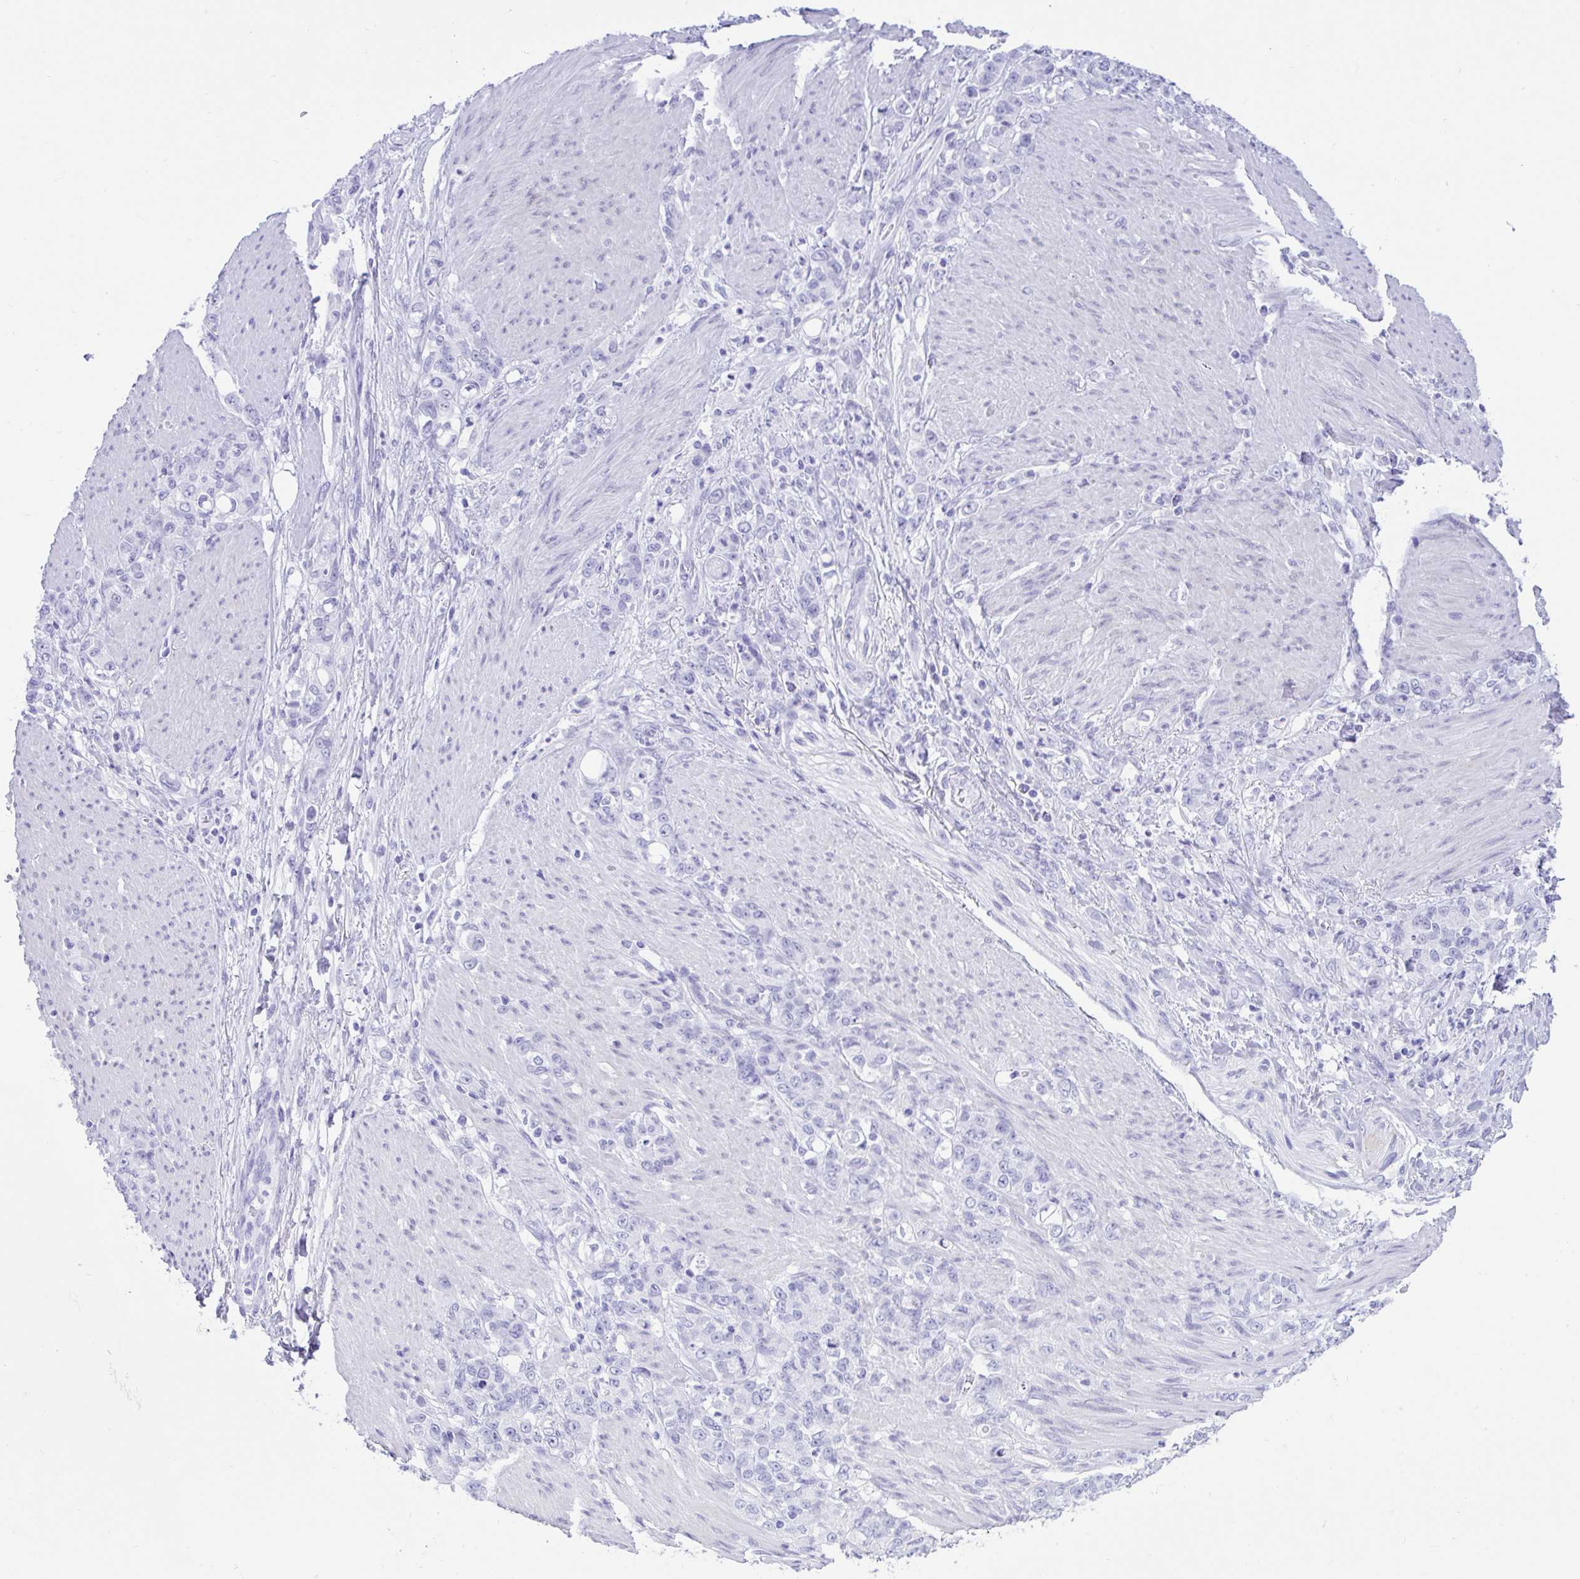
{"staining": {"intensity": "negative", "quantity": "none", "location": "none"}, "tissue": "stomach cancer", "cell_type": "Tumor cells", "image_type": "cancer", "snomed": [{"axis": "morphology", "description": "Adenocarcinoma, NOS"}, {"axis": "topography", "description": "Stomach"}], "caption": "An IHC micrograph of stomach adenocarcinoma is shown. There is no staining in tumor cells of stomach adenocarcinoma.", "gene": "TMEM35A", "patient": {"sex": "female", "age": 79}}